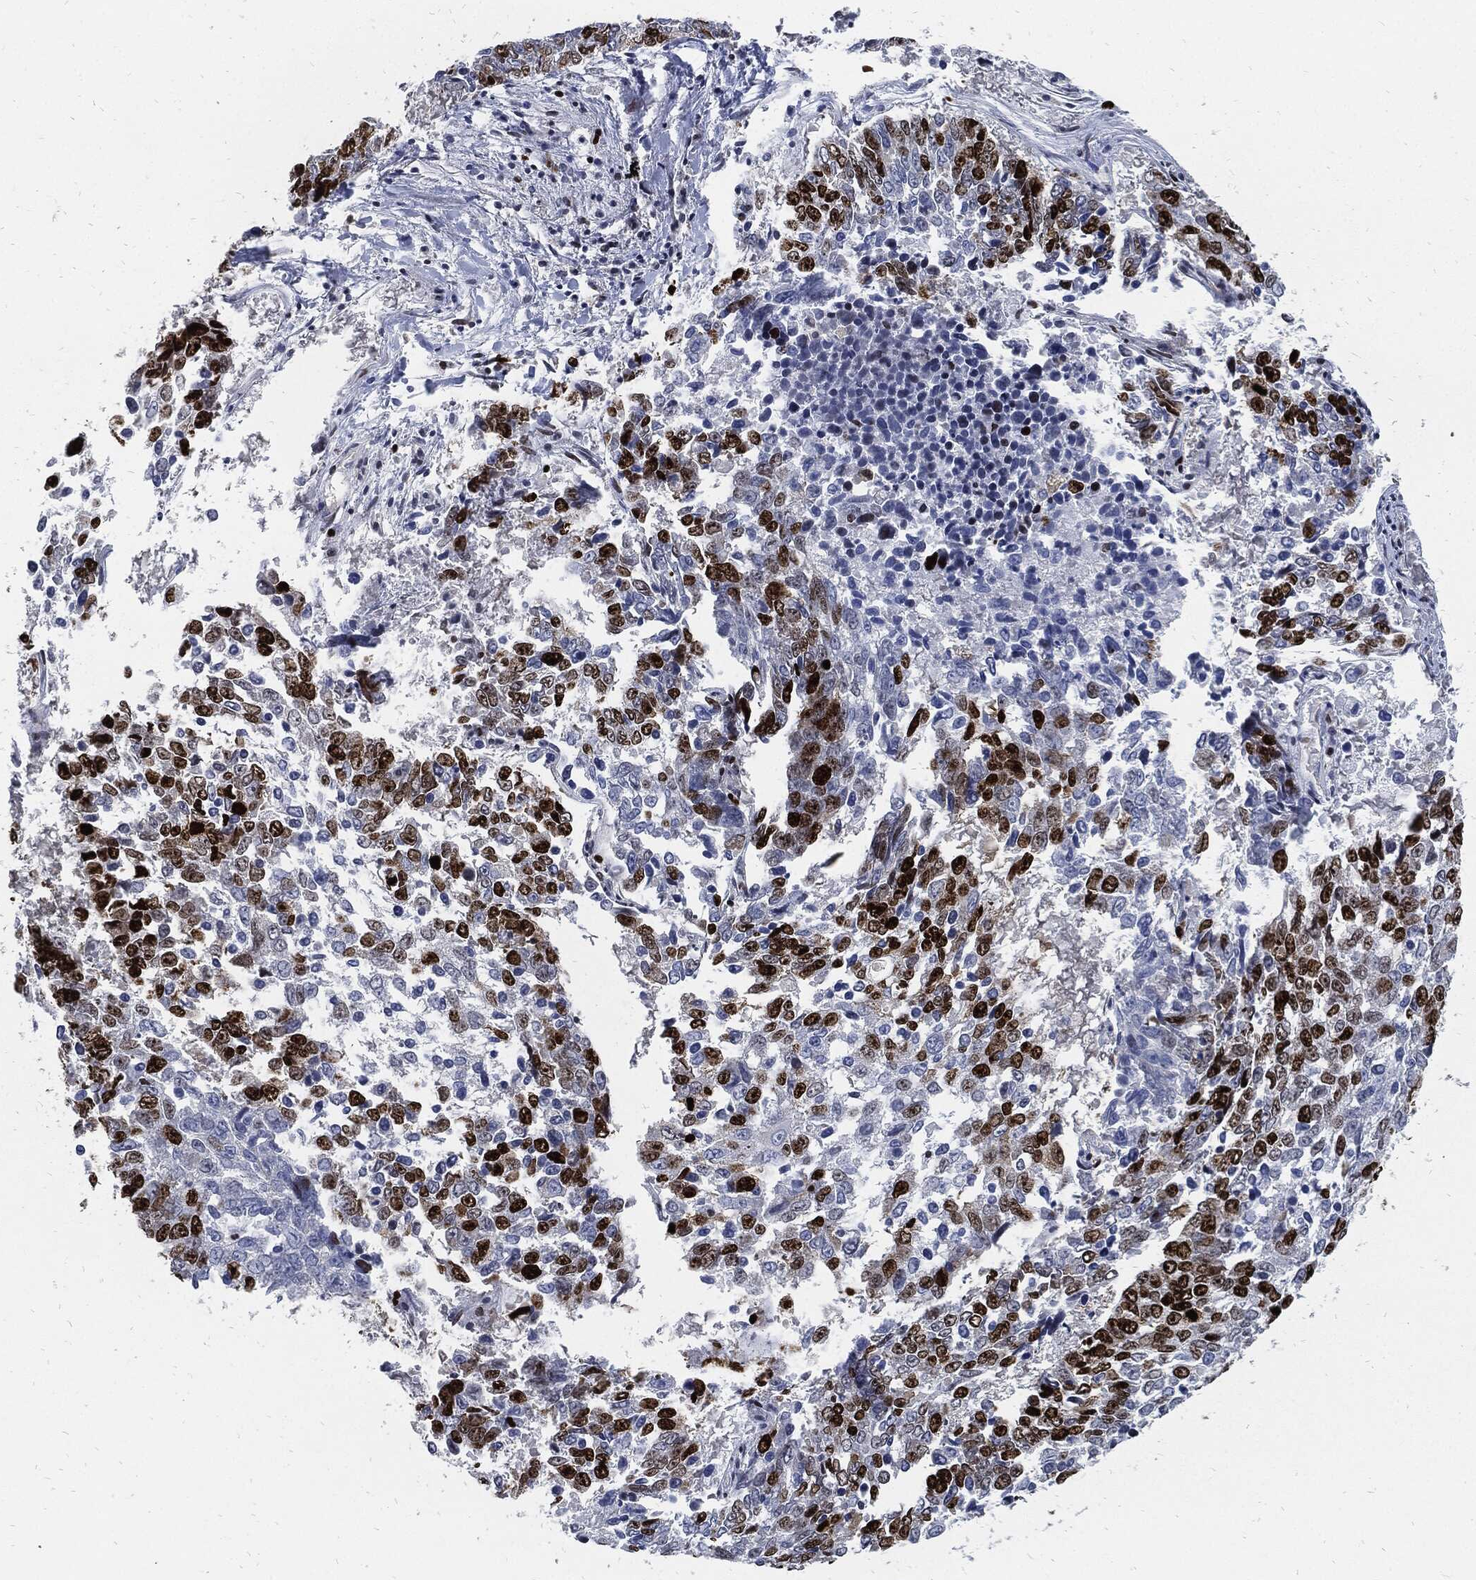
{"staining": {"intensity": "strong", "quantity": ">75%", "location": "nuclear"}, "tissue": "lung cancer", "cell_type": "Tumor cells", "image_type": "cancer", "snomed": [{"axis": "morphology", "description": "Squamous cell carcinoma, NOS"}, {"axis": "topography", "description": "Lung"}], "caption": "The histopathology image demonstrates staining of squamous cell carcinoma (lung), revealing strong nuclear protein expression (brown color) within tumor cells.", "gene": "MKI67", "patient": {"sex": "male", "age": 82}}